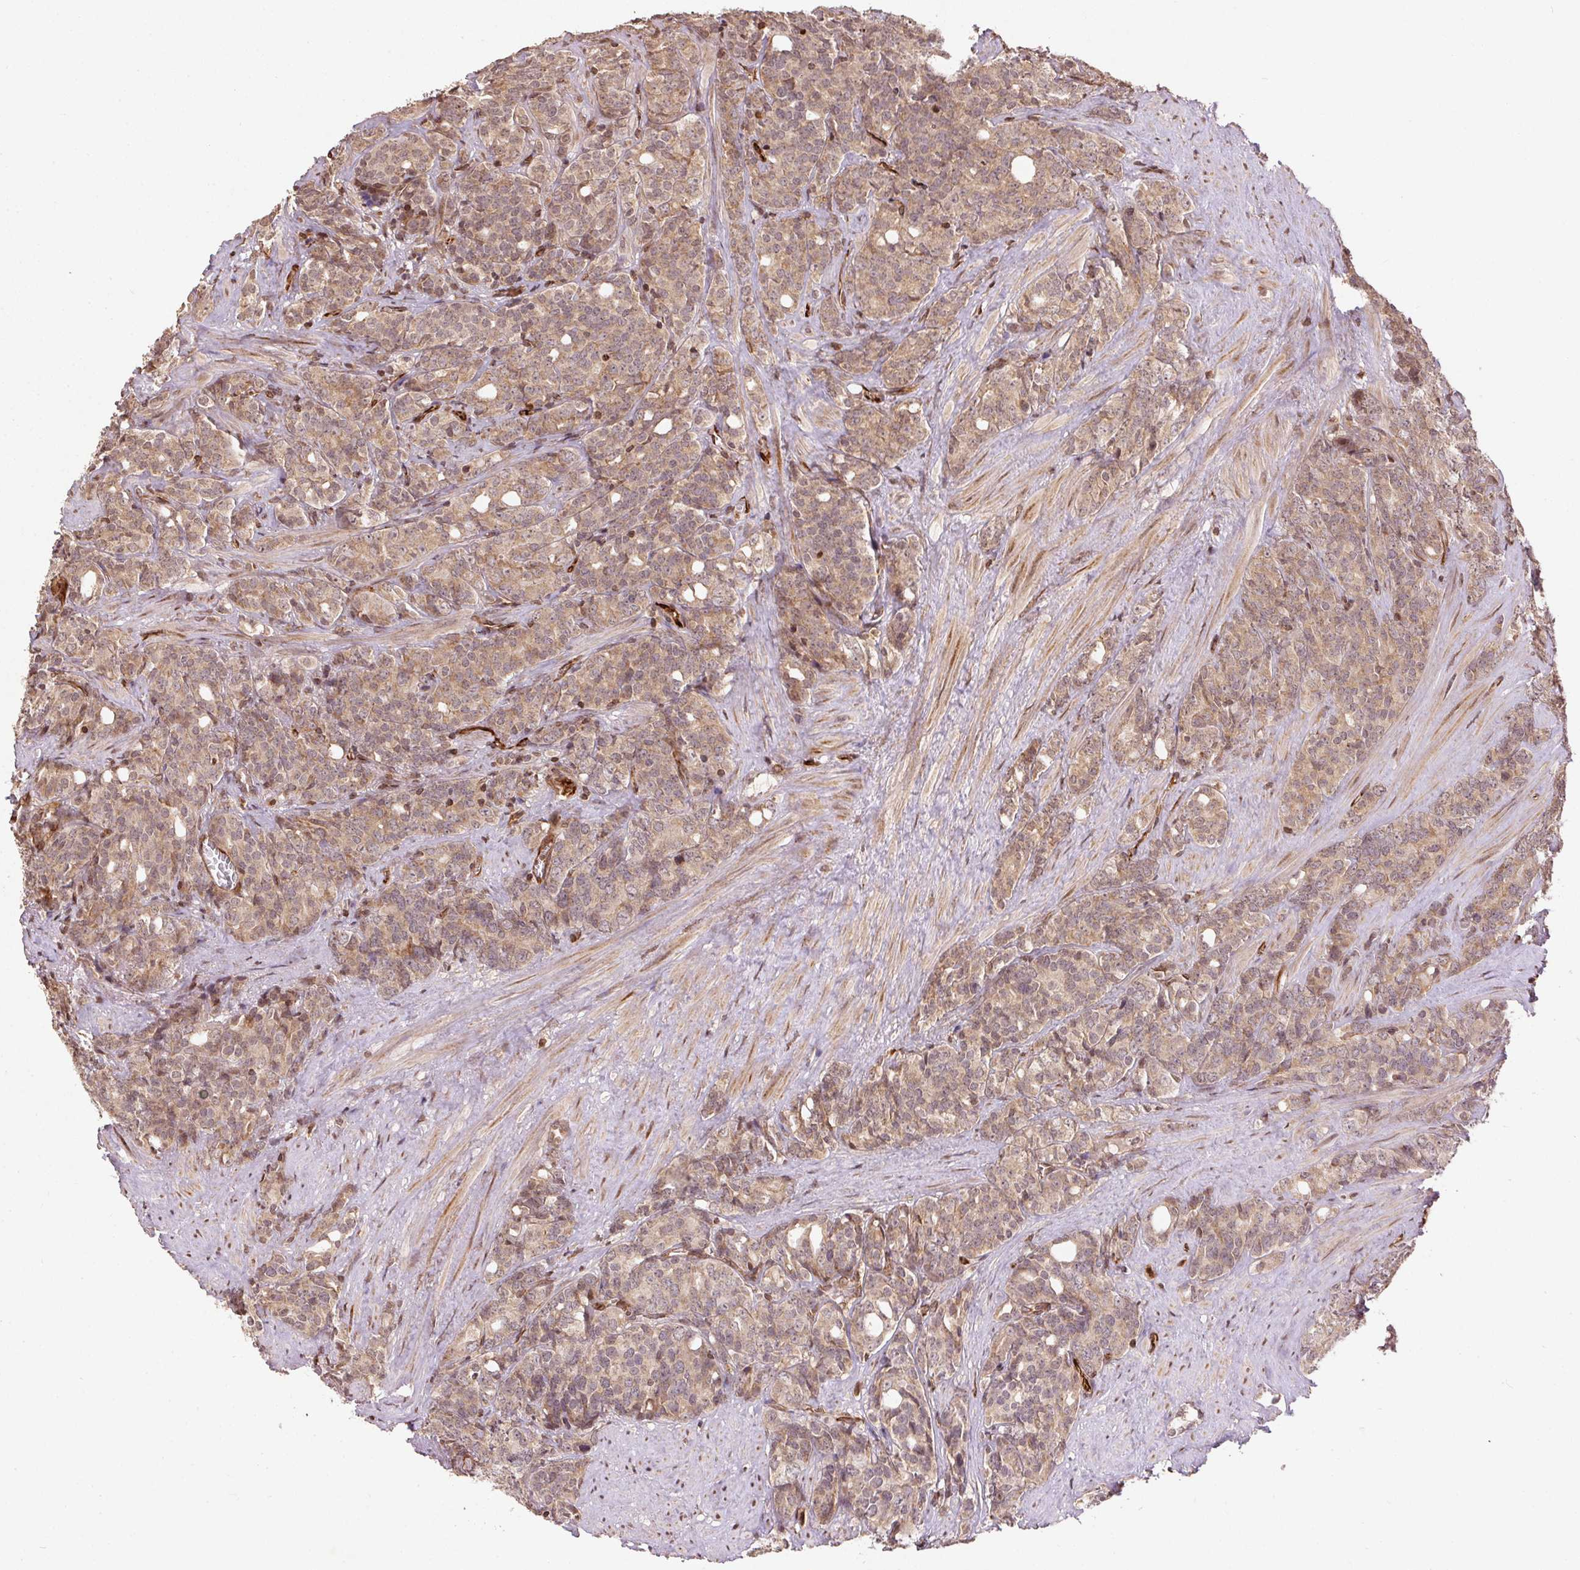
{"staining": {"intensity": "weak", "quantity": ">75%", "location": "cytoplasmic/membranous"}, "tissue": "prostate cancer", "cell_type": "Tumor cells", "image_type": "cancer", "snomed": [{"axis": "morphology", "description": "Adenocarcinoma, High grade"}, {"axis": "topography", "description": "Prostate"}], "caption": "Tumor cells exhibit low levels of weak cytoplasmic/membranous positivity in approximately >75% of cells in human prostate high-grade adenocarcinoma. Nuclei are stained in blue.", "gene": "SPRED2", "patient": {"sex": "male", "age": 84}}